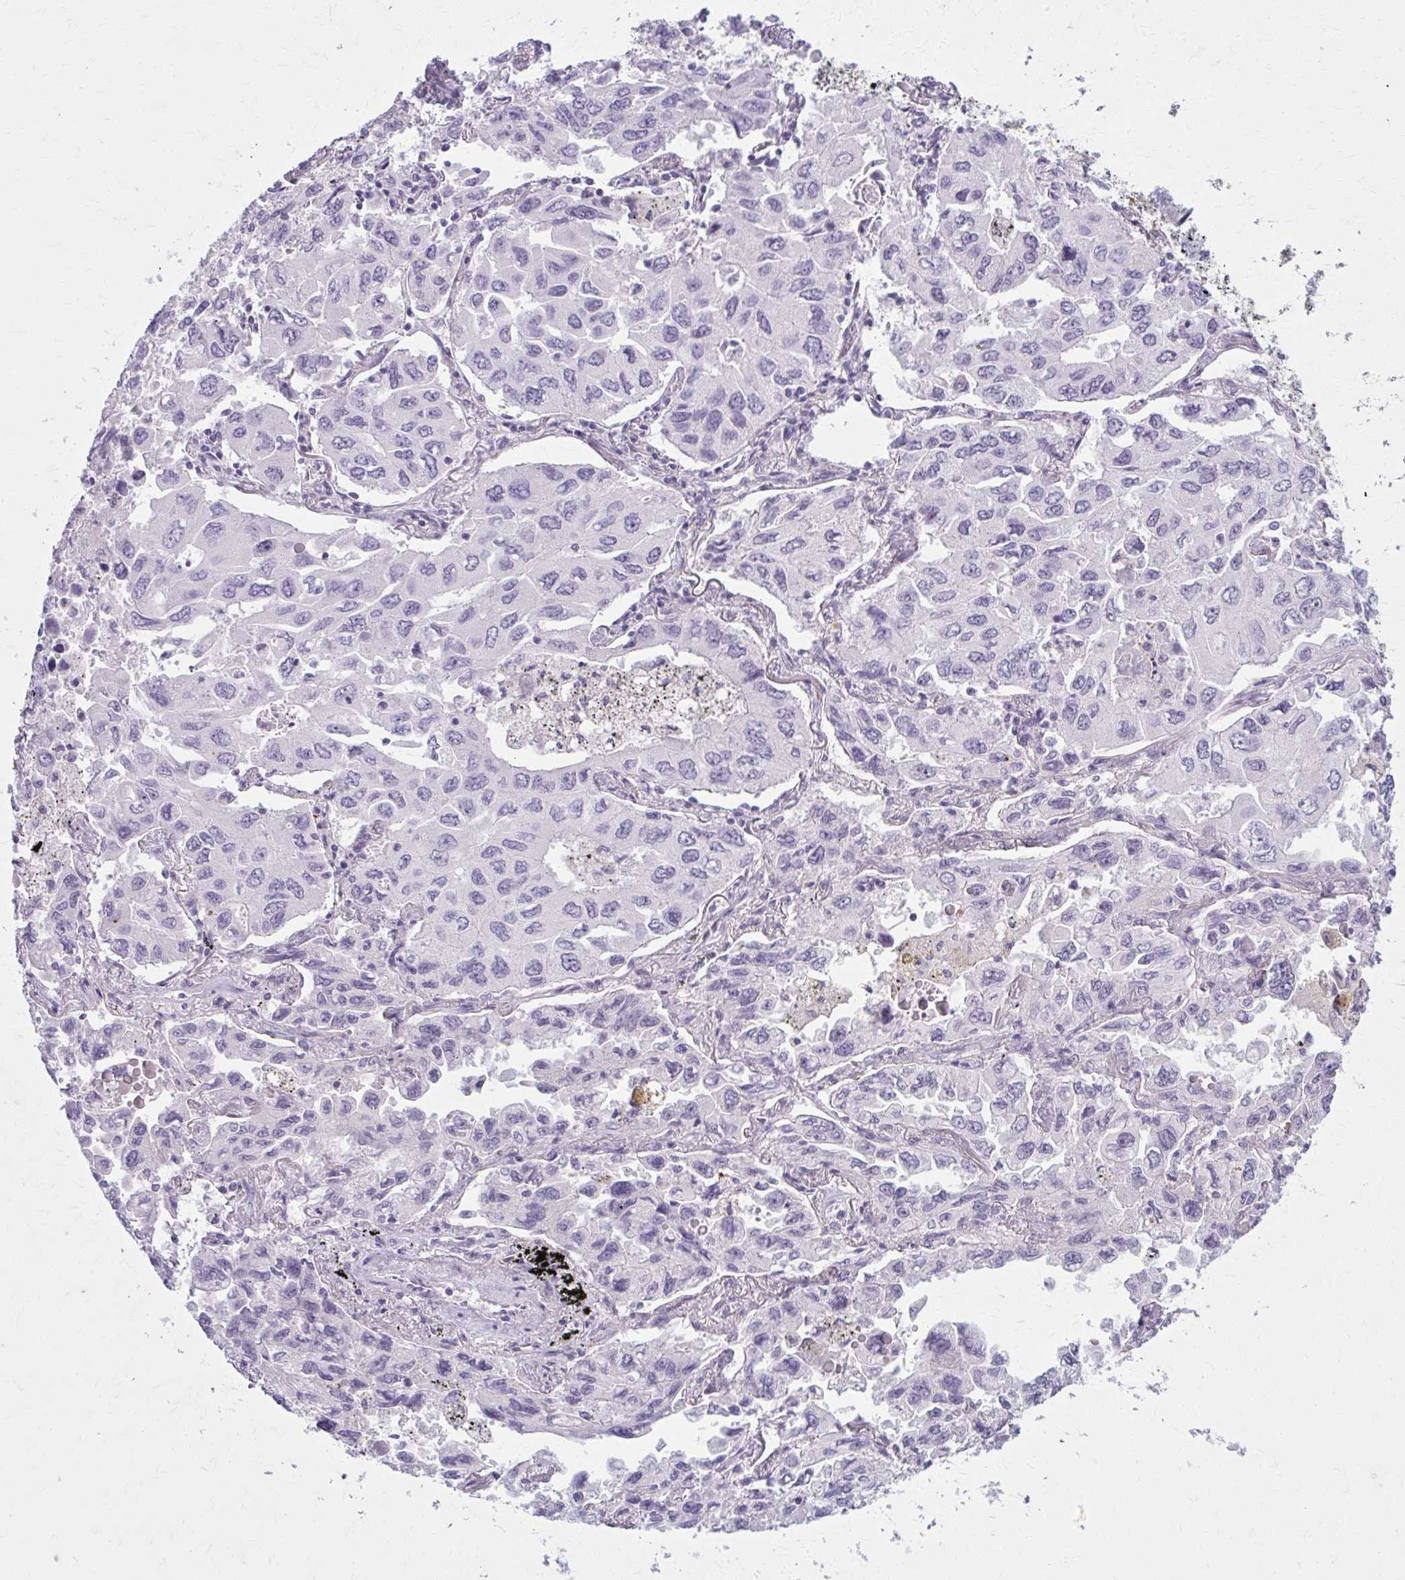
{"staining": {"intensity": "negative", "quantity": "none", "location": "none"}, "tissue": "lung cancer", "cell_type": "Tumor cells", "image_type": "cancer", "snomed": [{"axis": "morphology", "description": "Adenocarcinoma, NOS"}, {"axis": "topography", "description": "Lung"}], "caption": "Tumor cells show no significant staining in lung adenocarcinoma.", "gene": "NUMBL", "patient": {"sex": "male", "age": 64}}